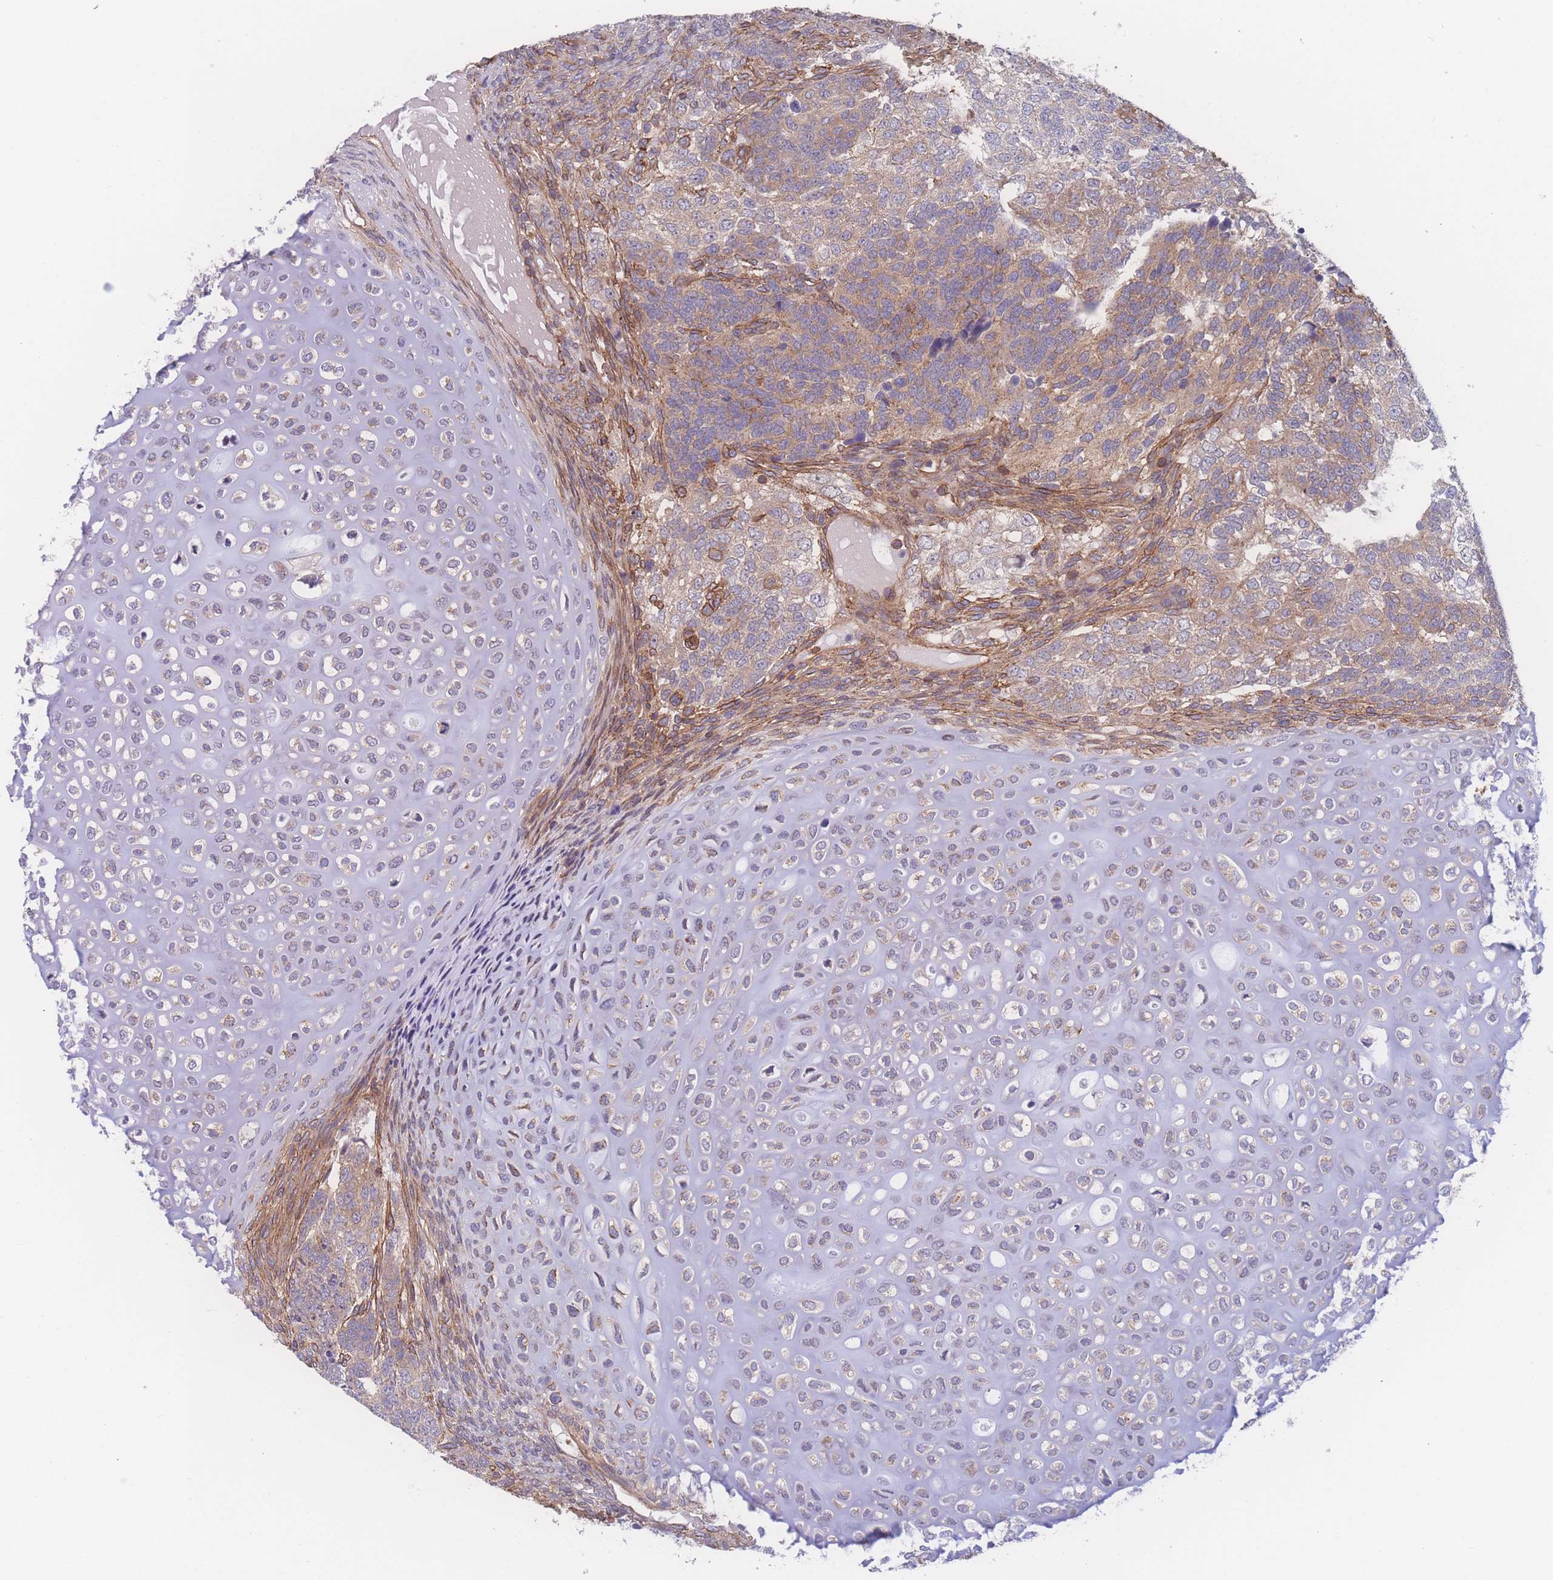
{"staining": {"intensity": "weak", "quantity": ">75%", "location": "cytoplasmic/membranous"}, "tissue": "testis cancer", "cell_type": "Tumor cells", "image_type": "cancer", "snomed": [{"axis": "morphology", "description": "Carcinoma, Embryonal, NOS"}, {"axis": "topography", "description": "Testis"}], "caption": "A histopathology image of human testis cancer (embryonal carcinoma) stained for a protein displays weak cytoplasmic/membranous brown staining in tumor cells. (DAB (3,3'-diaminobenzidine) = brown stain, brightfield microscopy at high magnification).", "gene": "CFAP97", "patient": {"sex": "male", "age": 23}}